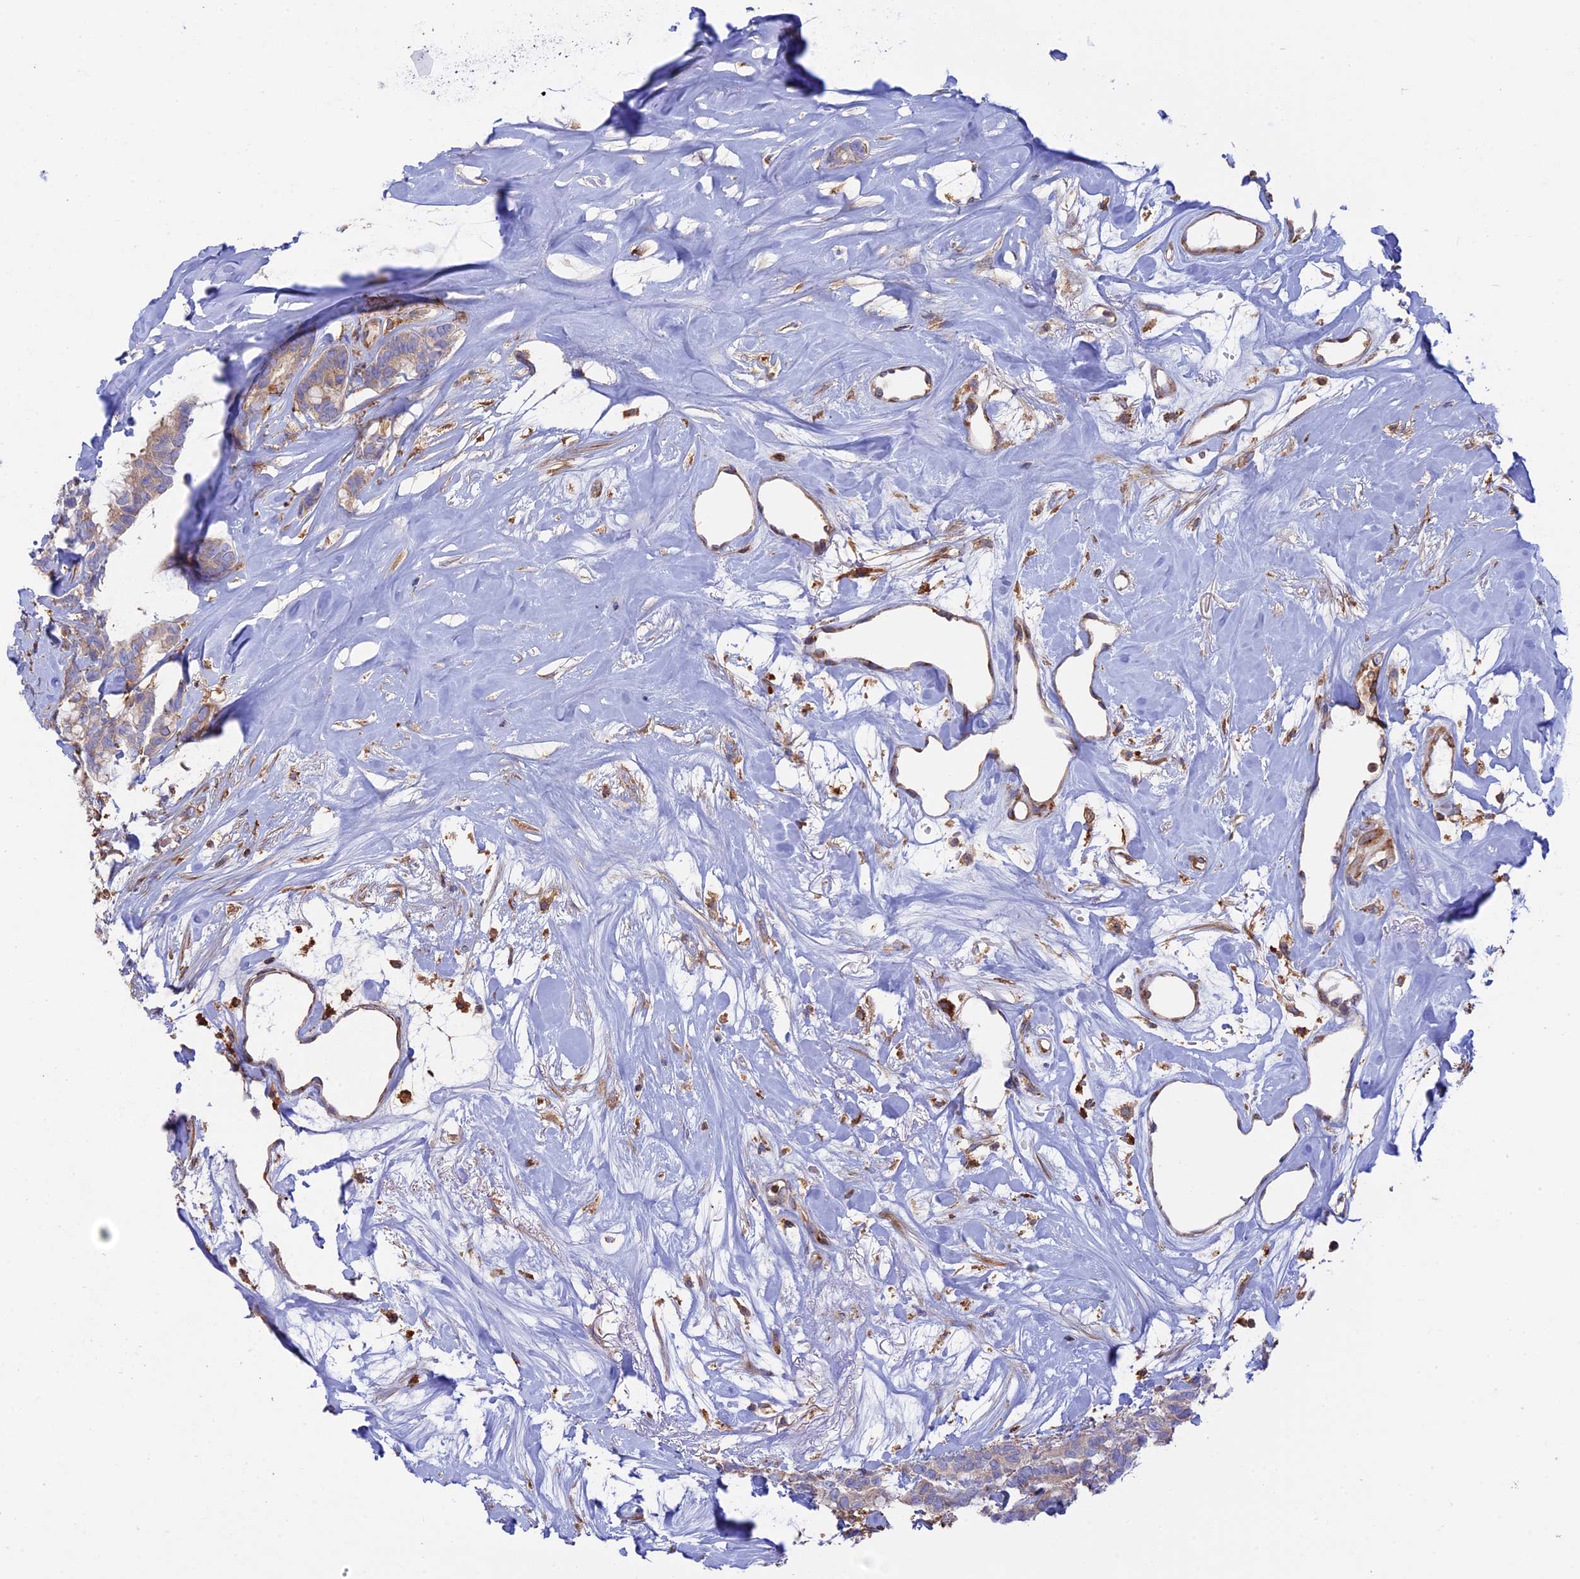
{"staining": {"intensity": "moderate", "quantity": ">75%", "location": "cytoplasmic/membranous"}, "tissue": "breast cancer", "cell_type": "Tumor cells", "image_type": "cancer", "snomed": [{"axis": "morphology", "description": "Duct carcinoma"}, {"axis": "topography", "description": "Breast"}], "caption": "Moderate cytoplasmic/membranous protein positivity is appreciated in about >75% of tumor cells in breast cancer (invasive ductal carcinoma).", "gene": "GMIP", "patient": {"sex": "female", "age": 87}}